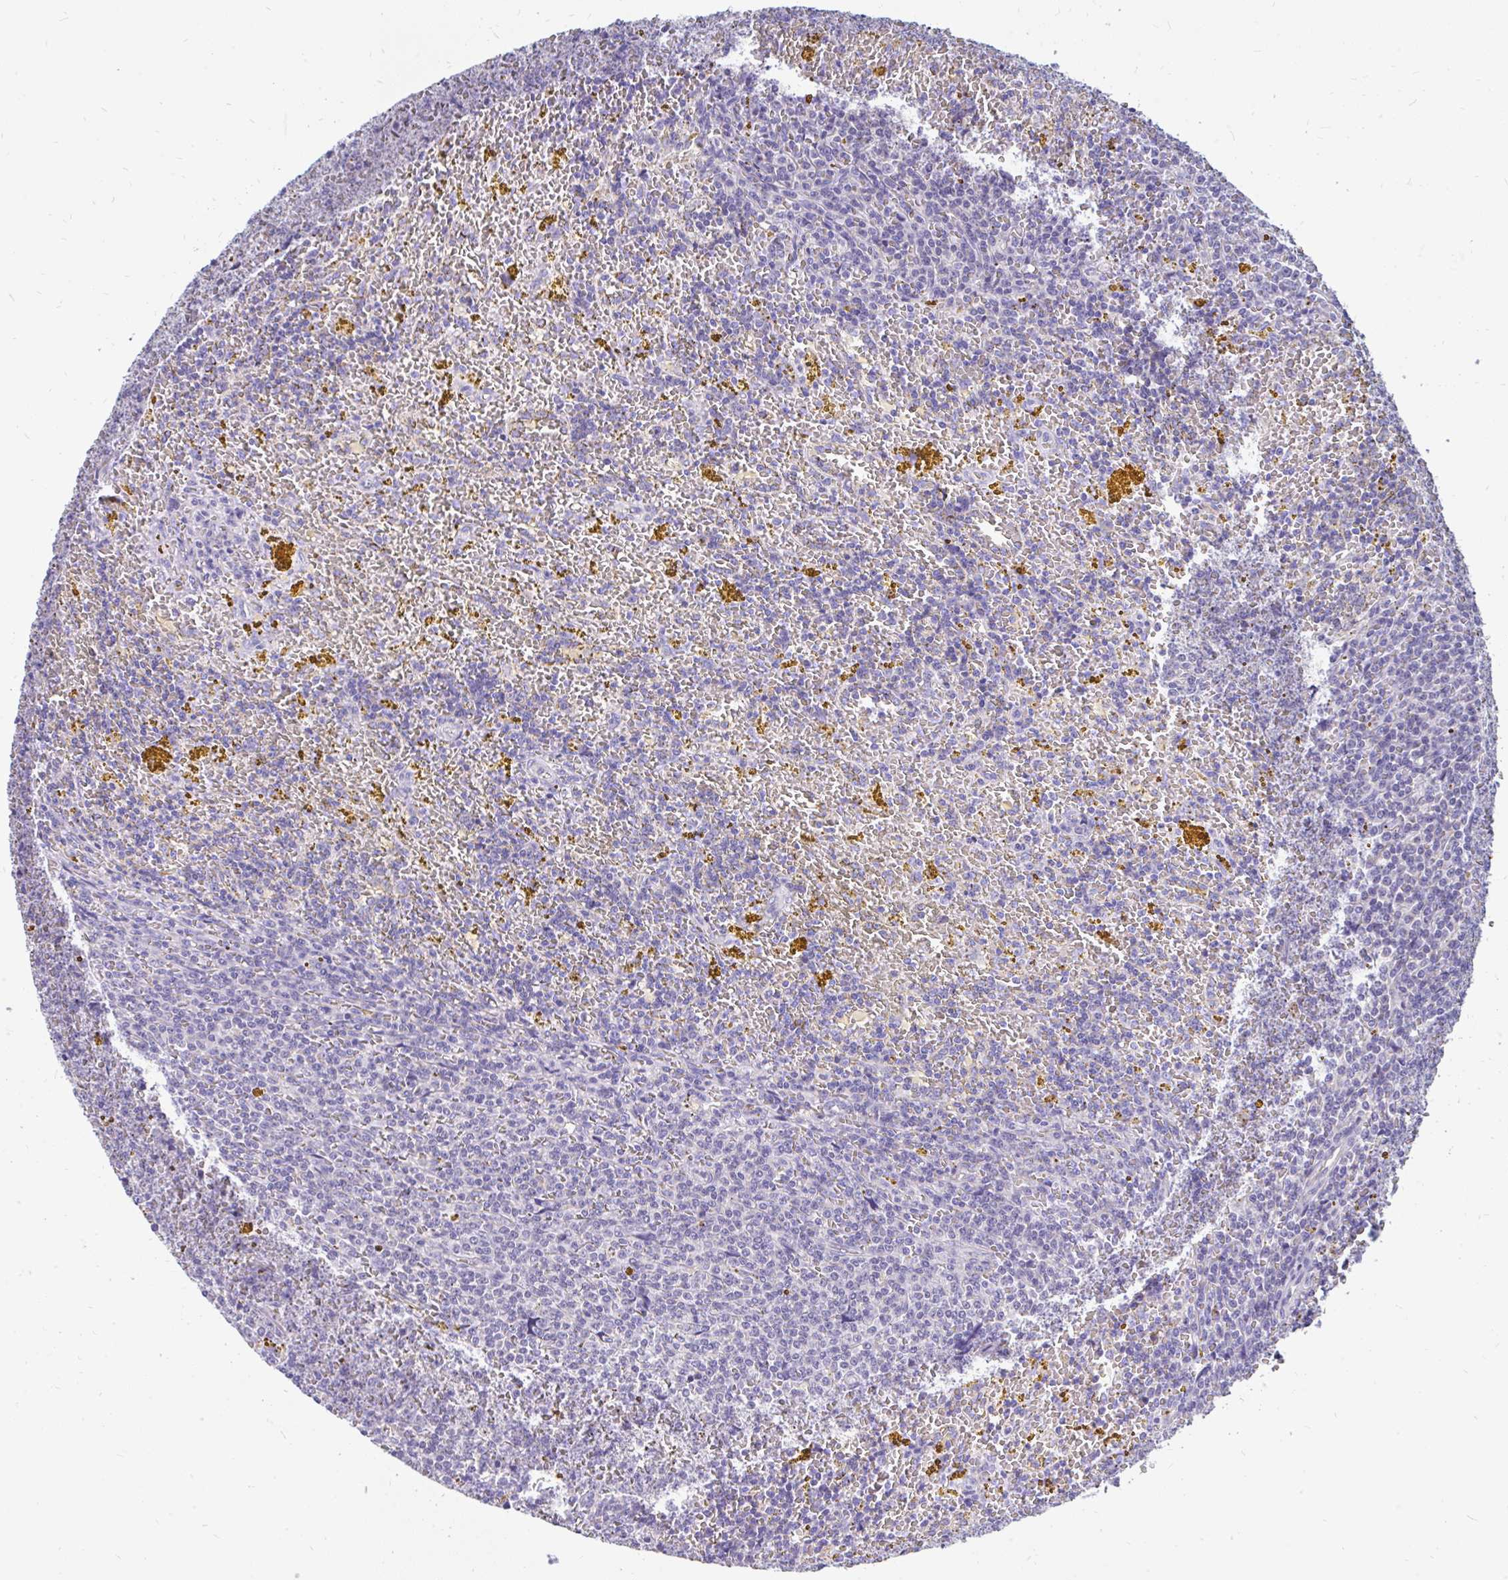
{"staining": {"intensity": "negative", "quantity": "none", "location": "none"}, "tissue": "lymphoma", "cell_type": "Tumor cells", "image_type": "cancer", "snomed": [{"axis": "morphology", "description": "Malignant lymphoma, non-Hodgkin's type, Low grade"}, {"axis": "topography", "description": "Spleen"}, {"axis": "topography", "description": "Lymph node"}], "caption": "Immunohistochemical staining of lymphoma exhibits no significant positivity in tumor cells.", "gene": "INTS5", "patient": {"sex": "female", "age": 66}}